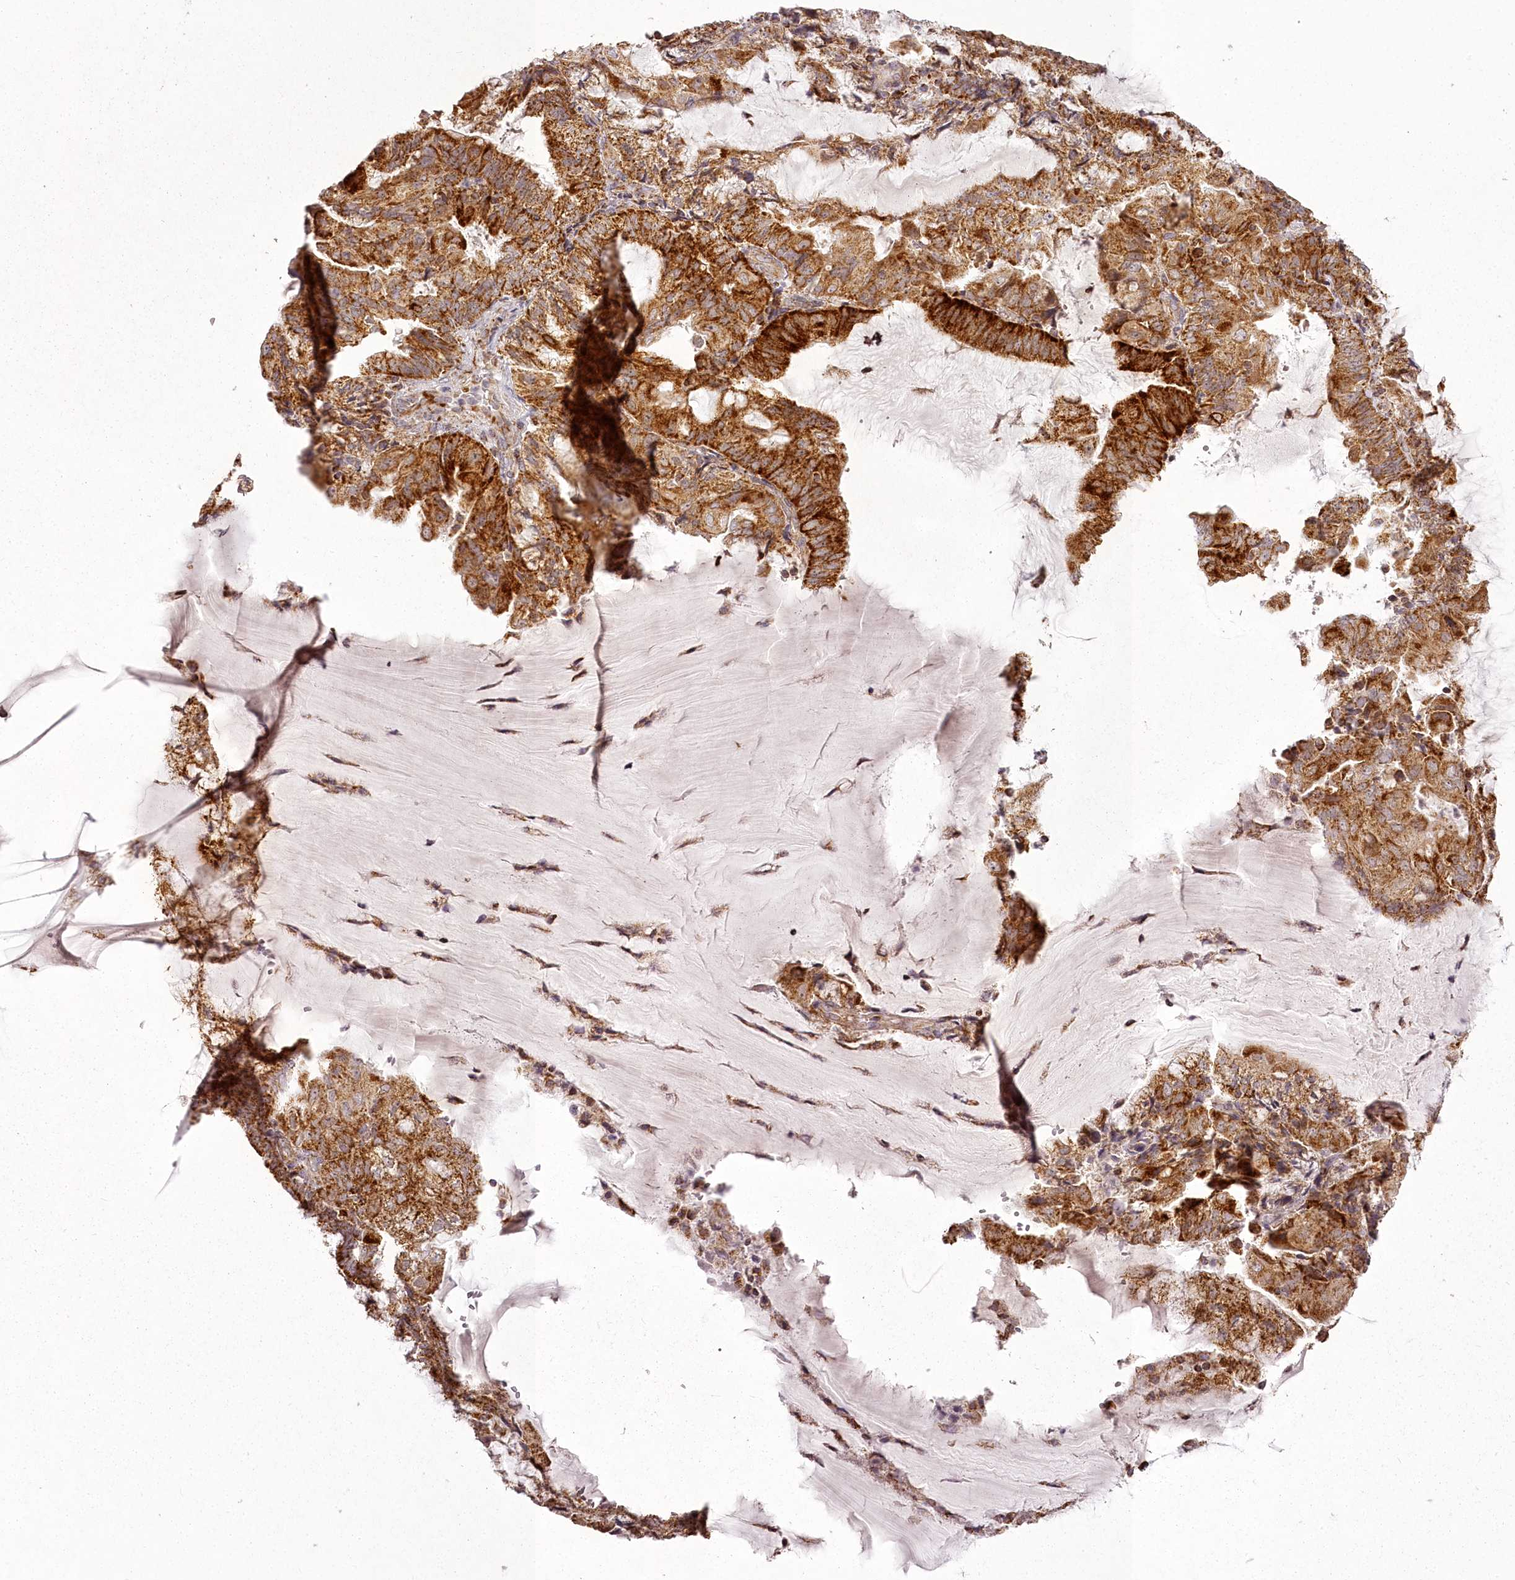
{"staining": {"intensity": "strong", "quantity": ">75%", "location": "cytoplasmic/membranous"}, "tissue": "endometrial cancer", "cell_type": "Tumor cells", "image_type": "cancer", "snomed": [{"axis": "morphology", "description": "Adenocarcinoma, NOS"}, {"axis": "topography", "description": "Endometrium"}], "caption": "Protein expression by IHC shows strong cytoplasmic/membranous positivity in about >75% of tumor cells in adenocarcinoma (endometrial).", "gene": "CHCHD2", "patient": {"sex": "female", "age": 81}}